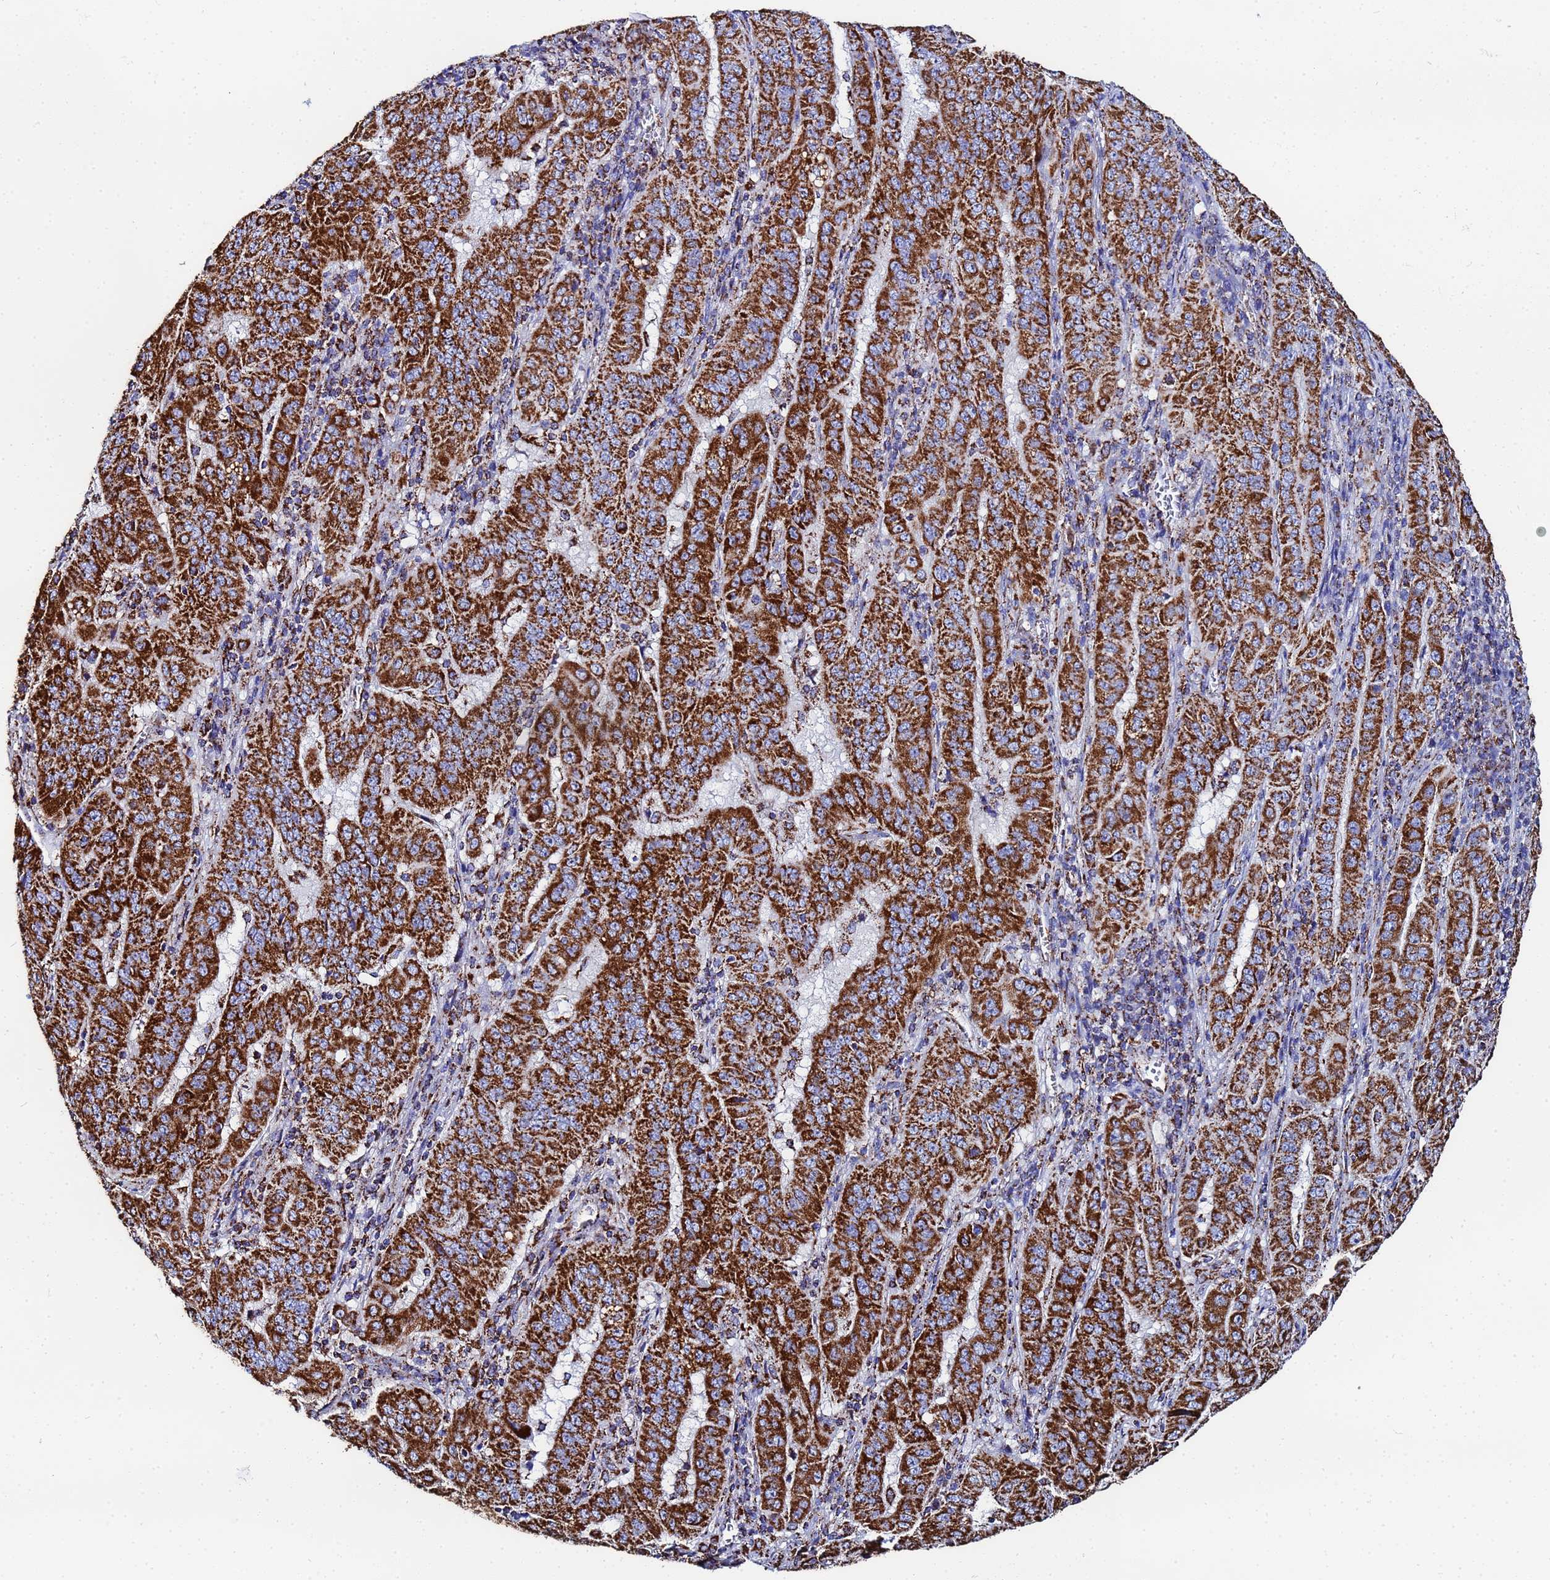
{"staining": {"intensity": "strong", "quantity": ">75%", "location": "cytoplasmic/membranous"}, "tissue": "pancreatic cancer", "cell_type": "Tumor cells", "image_type": "cancer", "snomed": [{"axis": "morphology", "description": "Adenocarcinoma, NOS"}, {"axis": "topography", "description": "Pancreas"}], "caption": "A photomicrograph of human adenocarcinoma (pancreatic) stained for a protein exhibits strong cytoplasmic/membranous brown staining in tumor cells.", "gene": "GLUD1", "patient": {"sex": "male", "age": 63}}